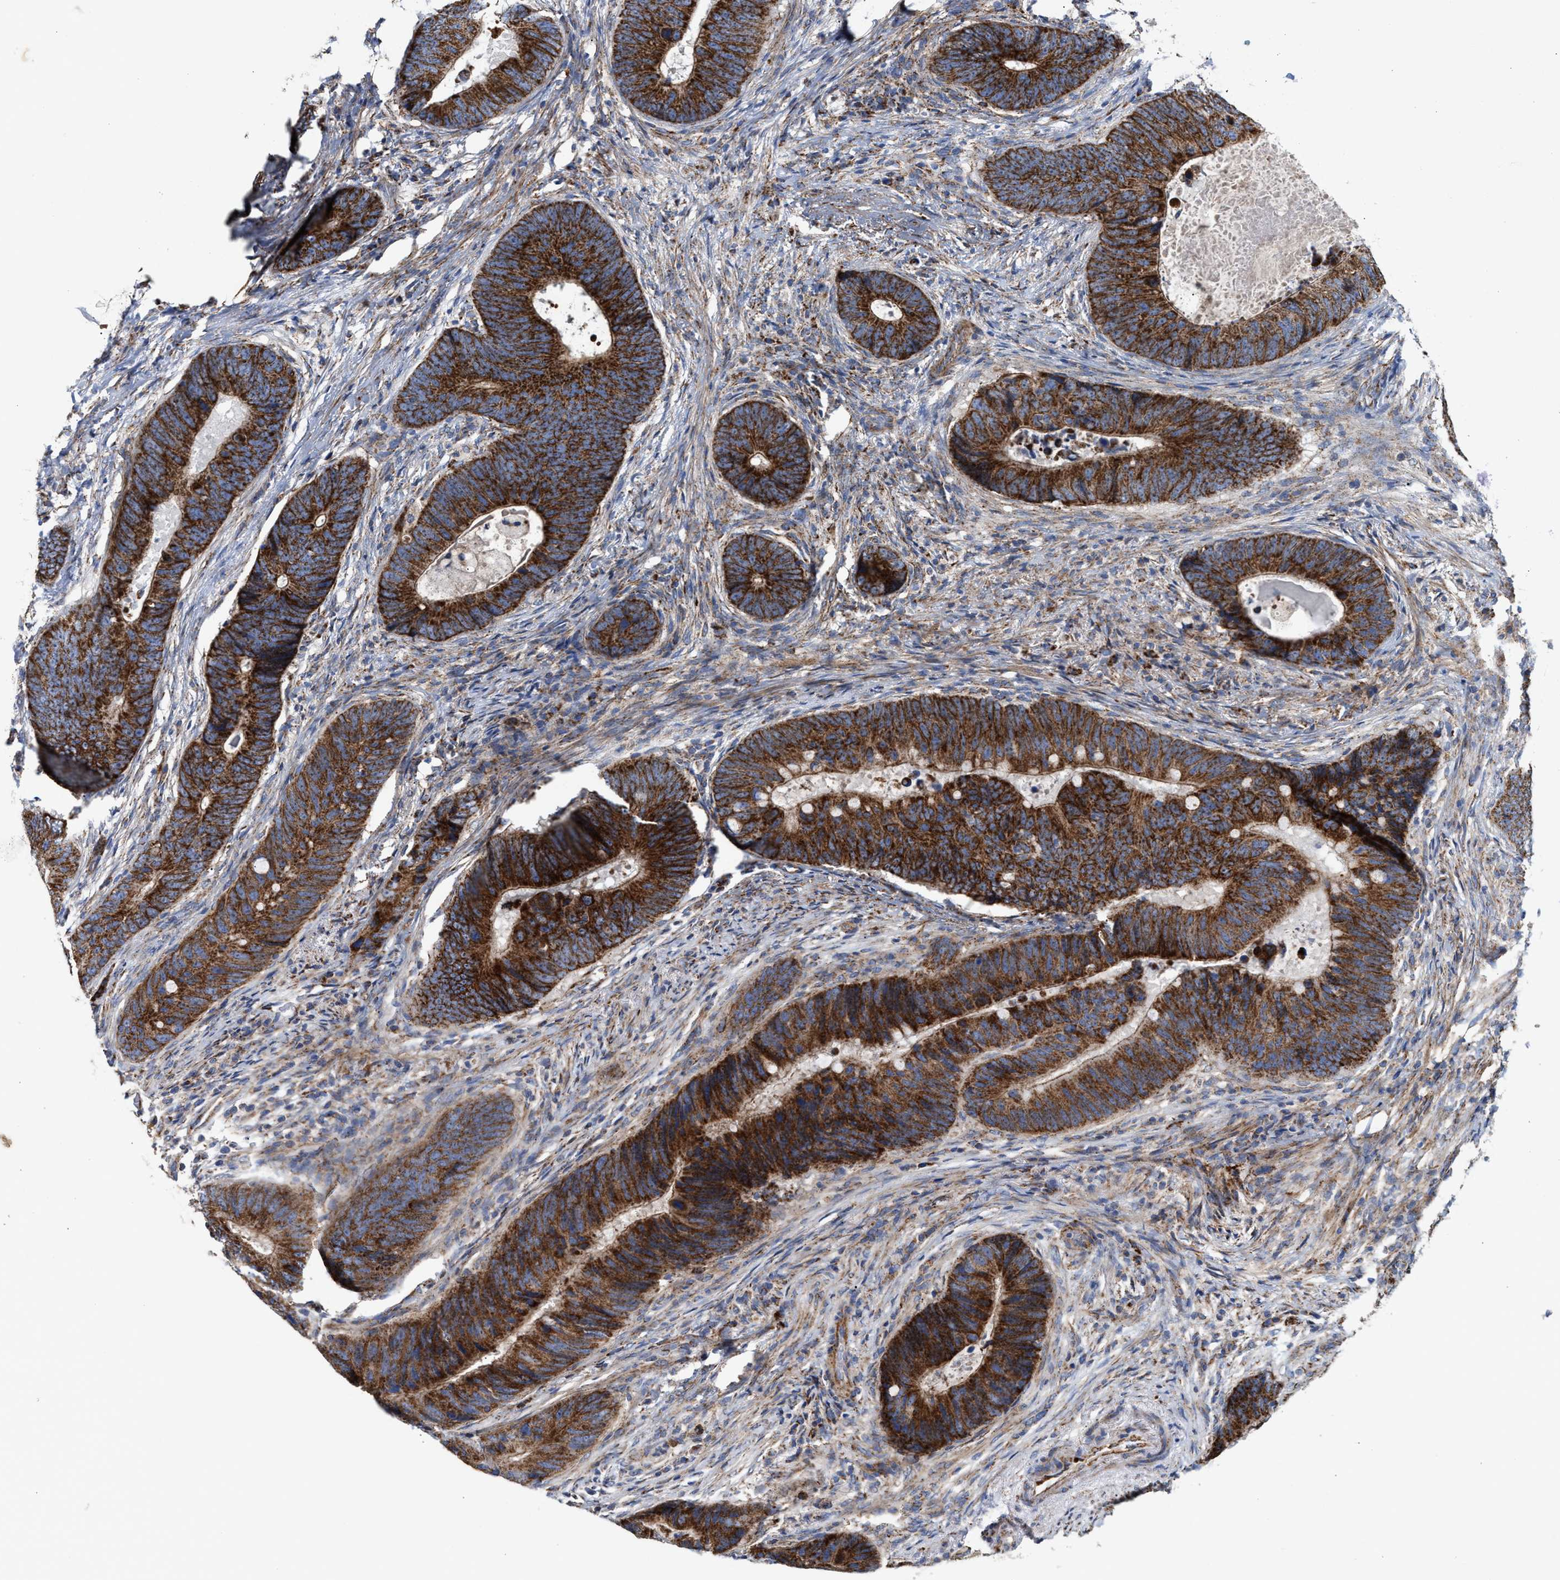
{"staining": {"intensity": "strong", "quantity": ">75%", "location": "cytoplasmic/membranous"}, "tissue": "colorectal cancer", "cell_type": "Tumor cells", "image_type": "cancer", "snomed": [{"axis": "morphology", "description": "Adenocarcinoma, NOS"}, {"axis": "topography", "description": "Colon"}], "caption": "An immunohistochemistry micrograph of neoplastic tissue is shown. Protein staining in brown highlights strong cytoplasmic/membranous positivity in adenocarcinoma (colorectal) within tumor cells.", "gene": "MECR", "patient": {"sex": "male", "age": 56}}